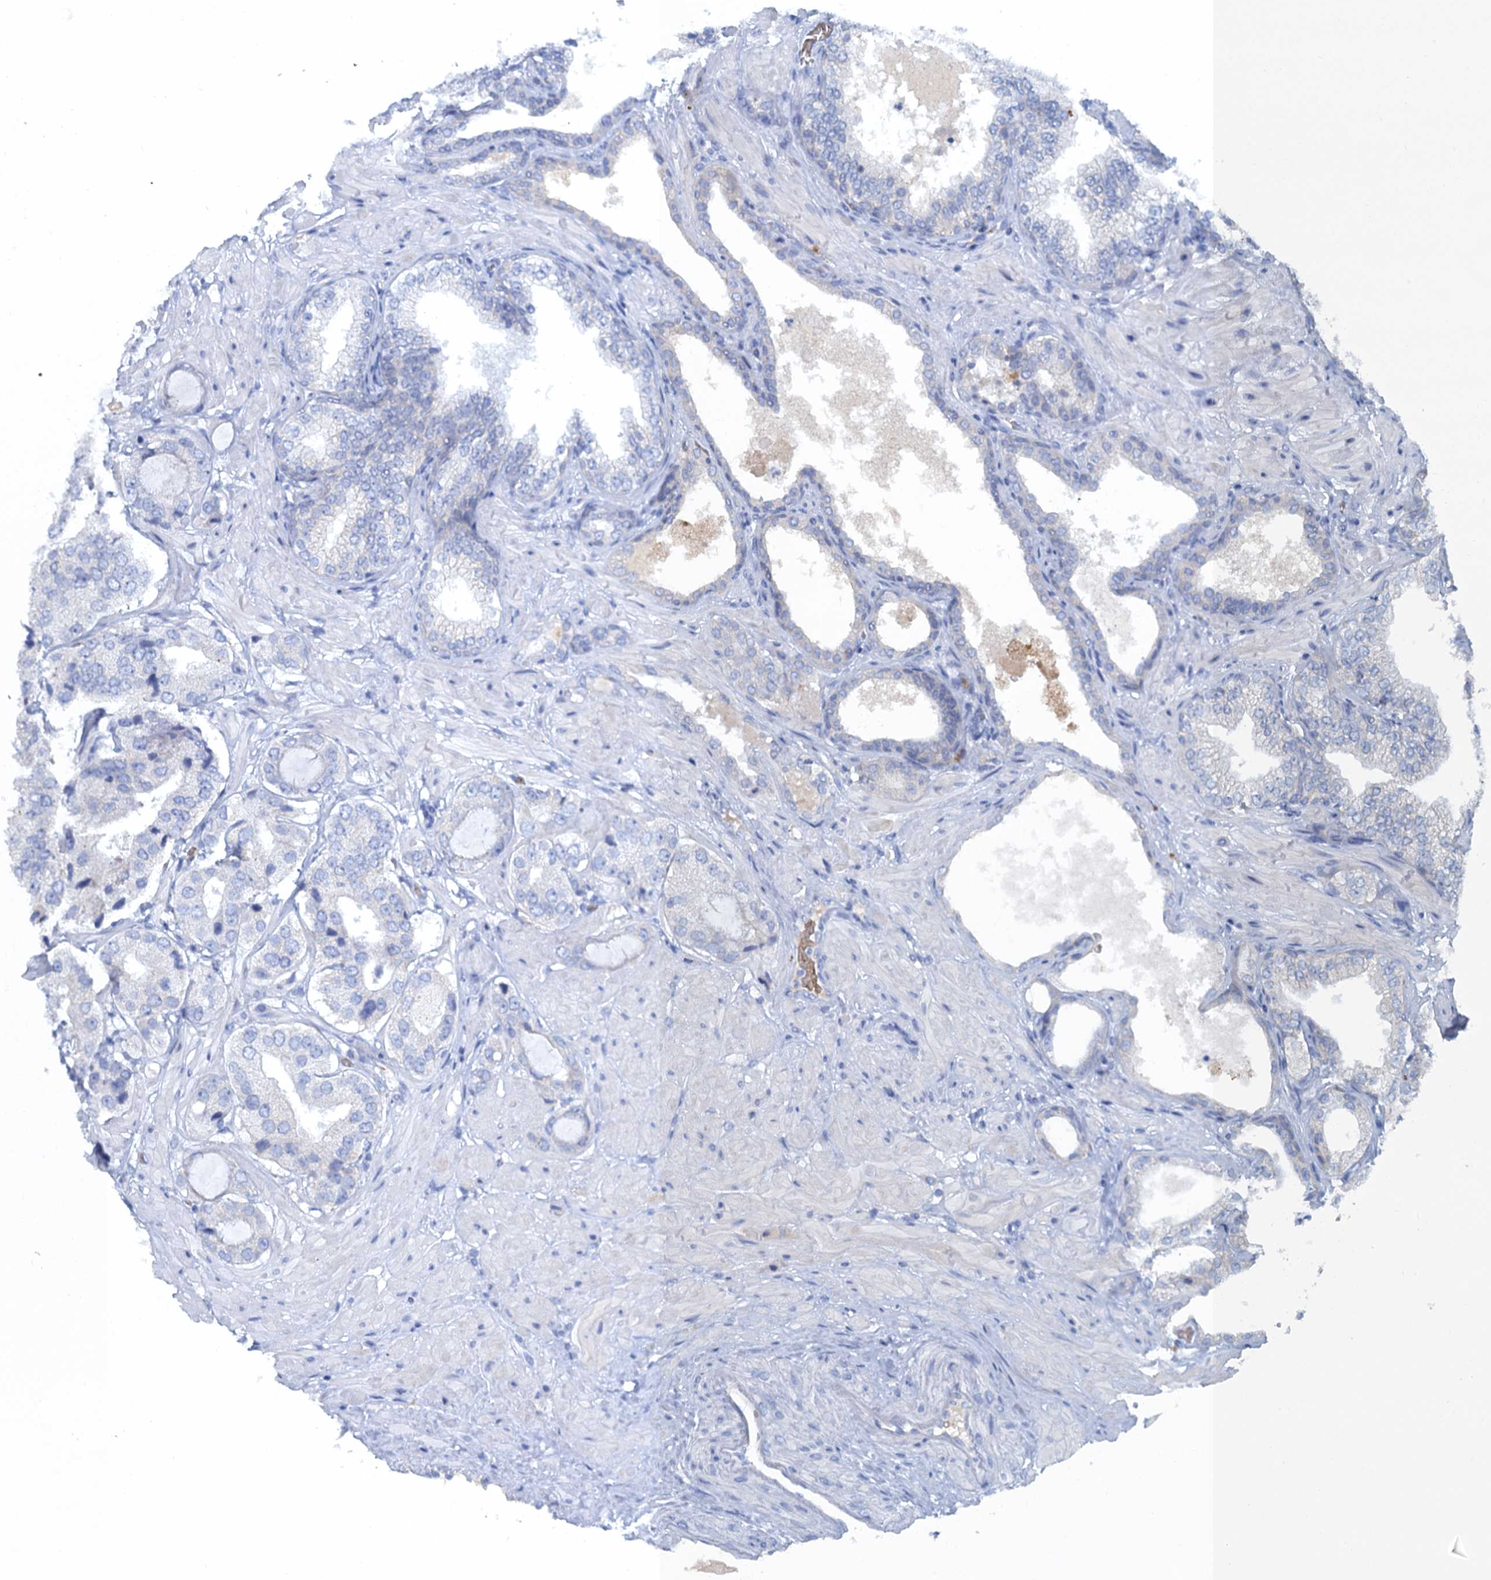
{"staining": {"intensity": "negative", "quantity": "none", "location": "none"}, "tissue": "prostate cancer", "cell_type": "Tumor cells", "image_type": "cancer", "snomed": [{"axis": "morphology", "description": "Adenocarcinoma, High grade"}, {"axis": "topography", "description": "Prostate"}], "caption": "Tumor cells show no significant positivity in prostate high-grade adenocarcinoma.", "gene": "MYADML2", "patient": {"sex": "male", "age": 59}}